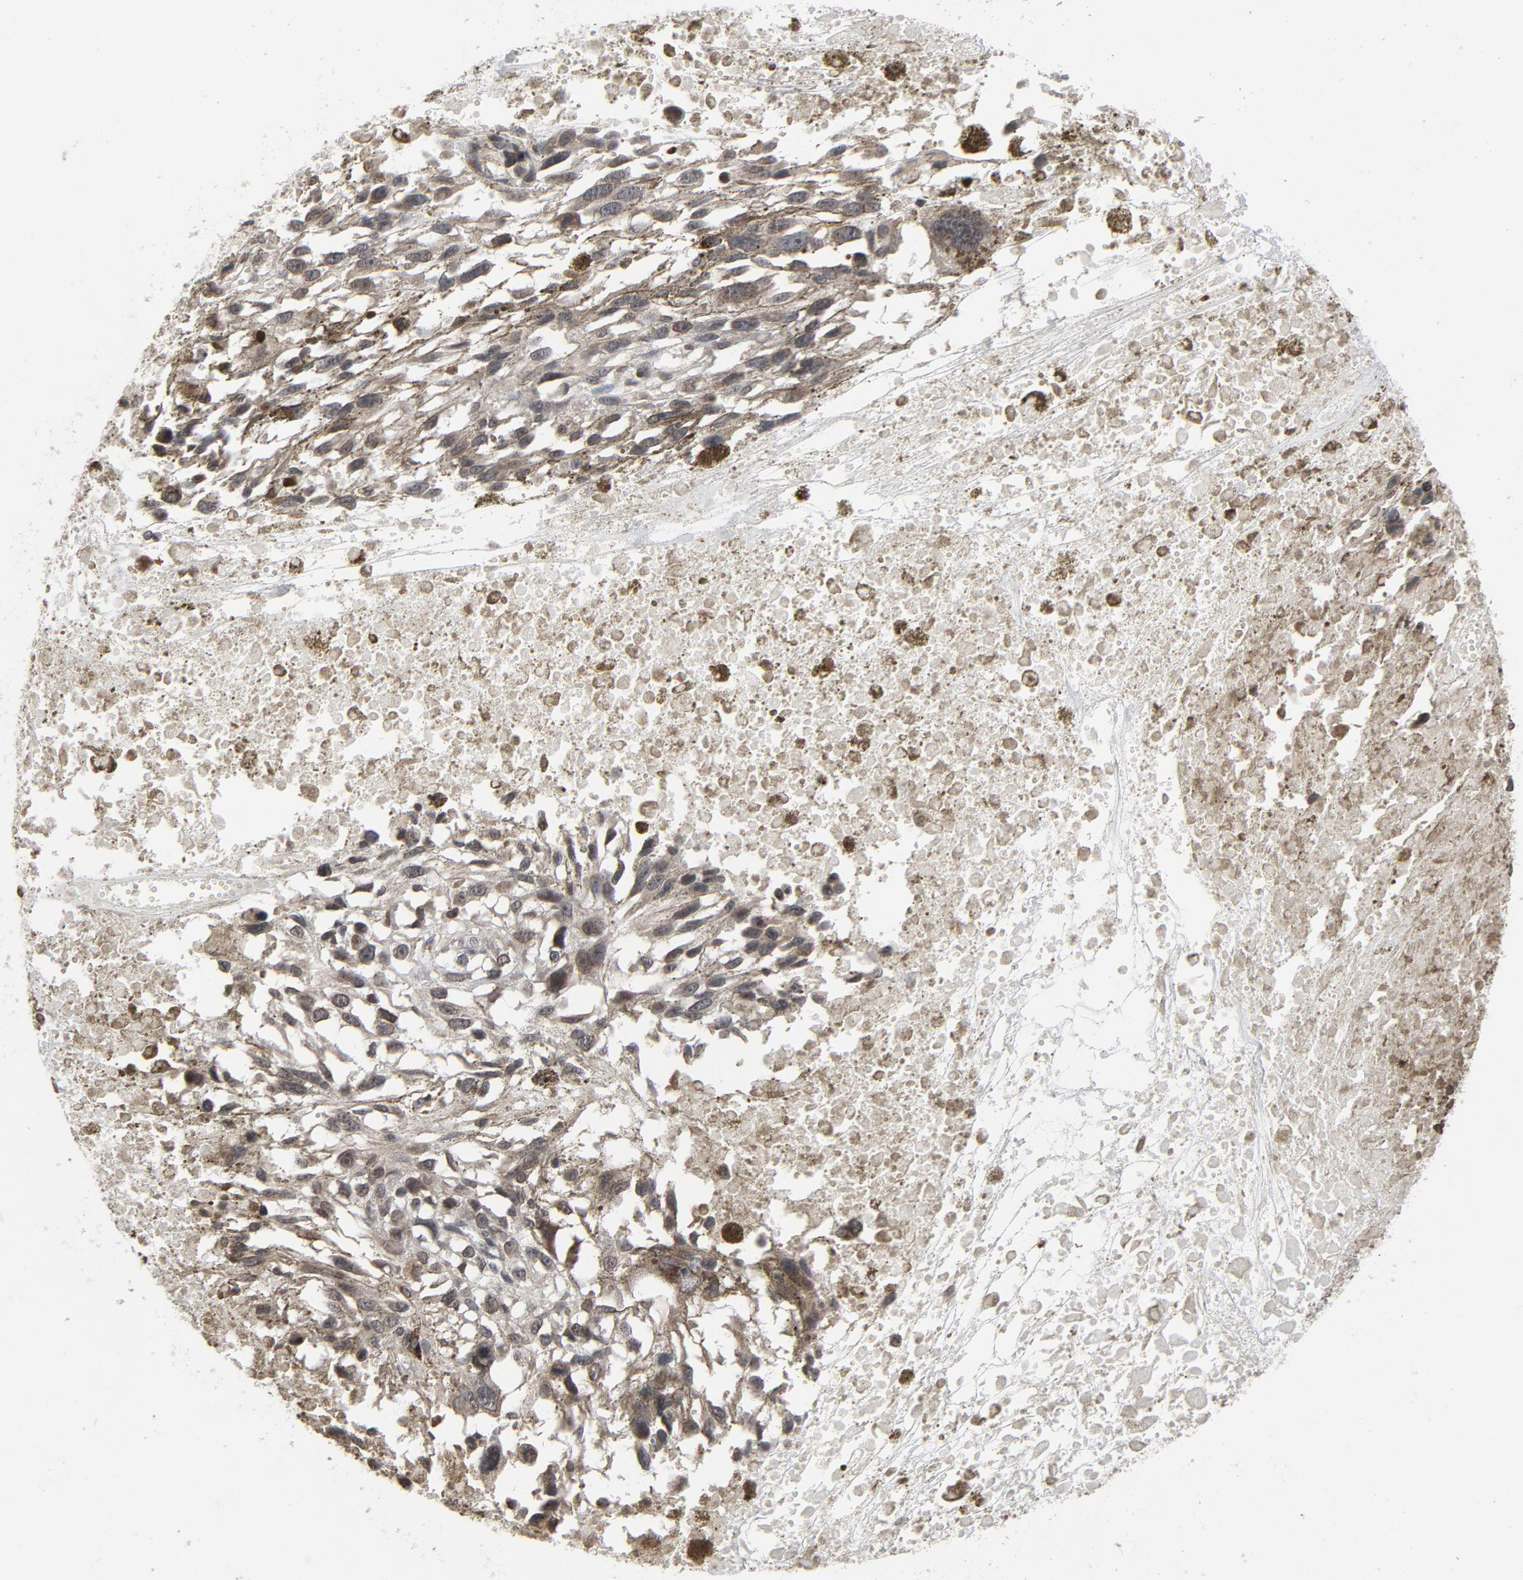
{"staining": {"intensity": "weak", "quantity": "25%-75%", "location": "cytoplasmic/membranous,nuclear"}, "tissue": "melanoma", "cell_type": "Tumor cells", "image_type": "cancer", "snomed": [{"axis": "morphology", "description": "Malignant melanoma, Metastatic site"}, {"axis": "topography", "description": "Lymph node"}], "caption": "Human malignant melanoma (metastatic site) stained with a protein marker shows weak staining in tumor cells.", "gene": "POM121", "patient": {"sex": "male", "age": 59}}